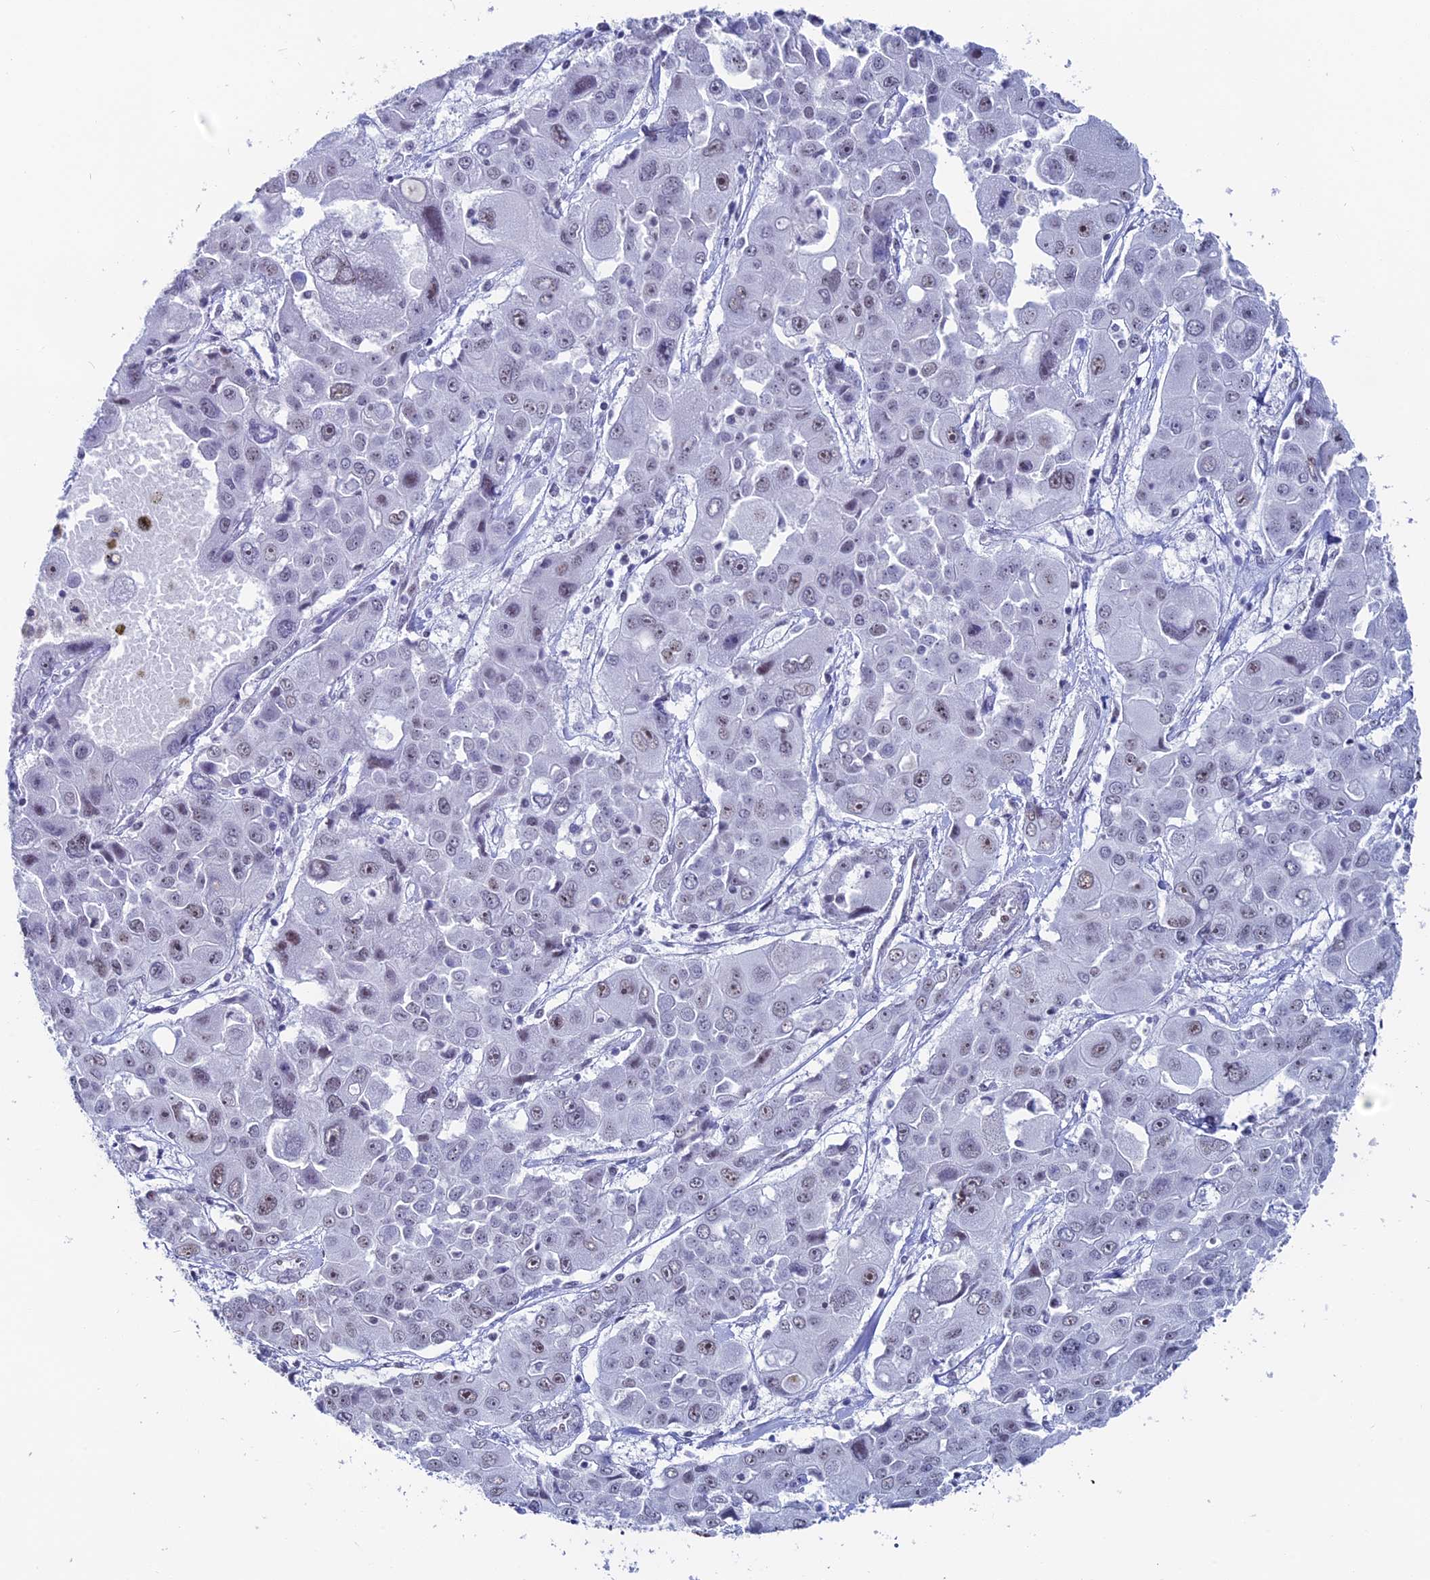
{"staining": {"intensity": "moderate", "quantity": "<25%", "location": "nuclear"}, "tissue": "liver cancer", "cell_type": "Tumor cells", "image_type": "cancer", "snomed": [{"axis": "morphology", "description": "Cholangiocarcinoma"}, {"axis": "topography", "description": "Liver"}], "caption": "Human liver cancer stained for a protein (brown) displays moderate nuclear positive staining in about <25% of tumor cells.", "gene": "CD2BP2", "patient": {"sex": "male", "age": 67}}